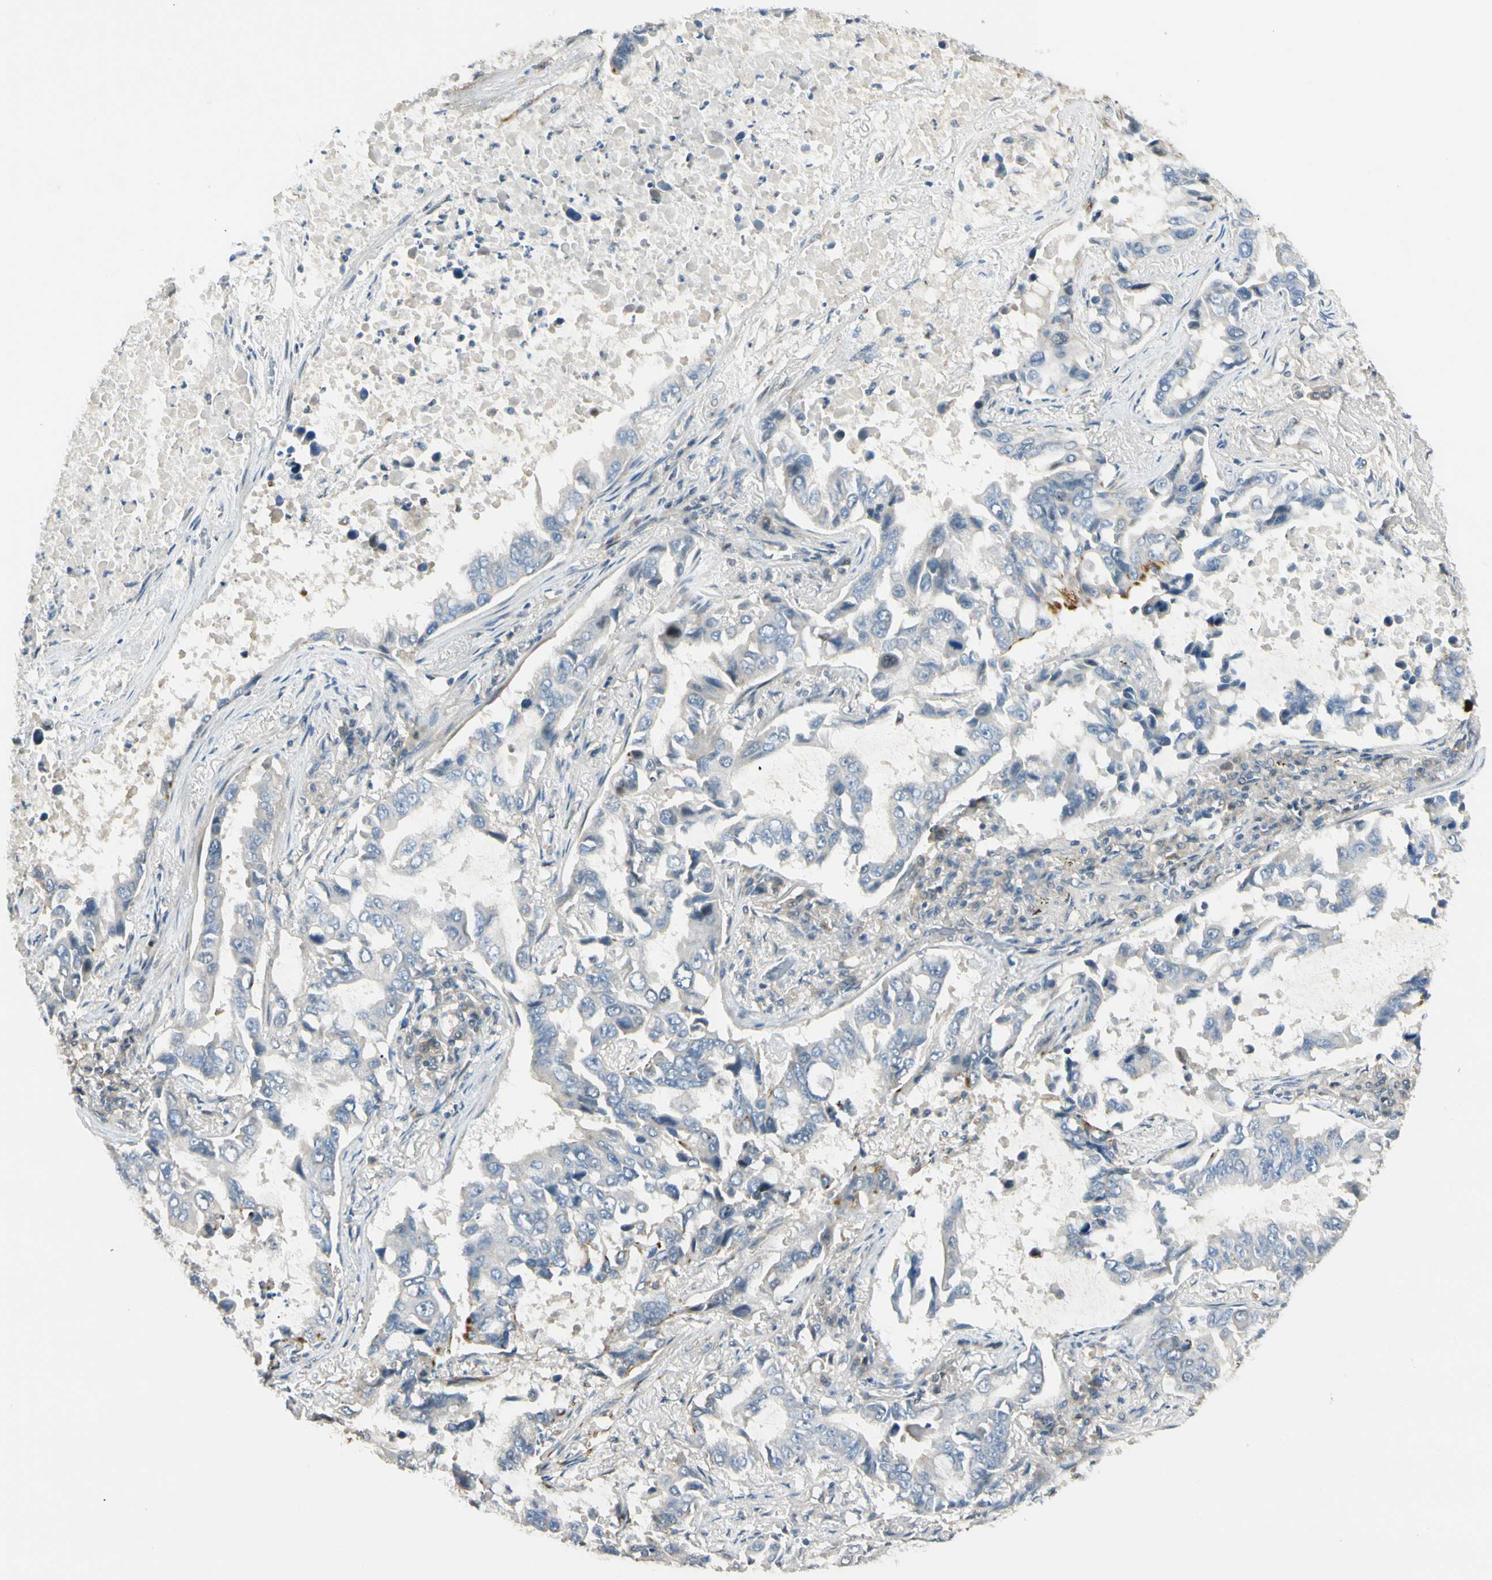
{"staining": {"intensity": "weak", "quantity": "<25%", "location": "cytoplasmic/membranous"}, "tissue": "lung cancer", "cell_type": "Tumor cells", "image_type": "cancer", "snomed": [{"axis": "morphology", "description": "Adenocarcinoma, NOS"}, {"axis": "topography", "description": "Lung"}], "caption": "A photomicrograph of human lung cancer is negative for staining in tumor cells.", "gene": "P3H2", "patient": {"sex": "male", "age": 64}}